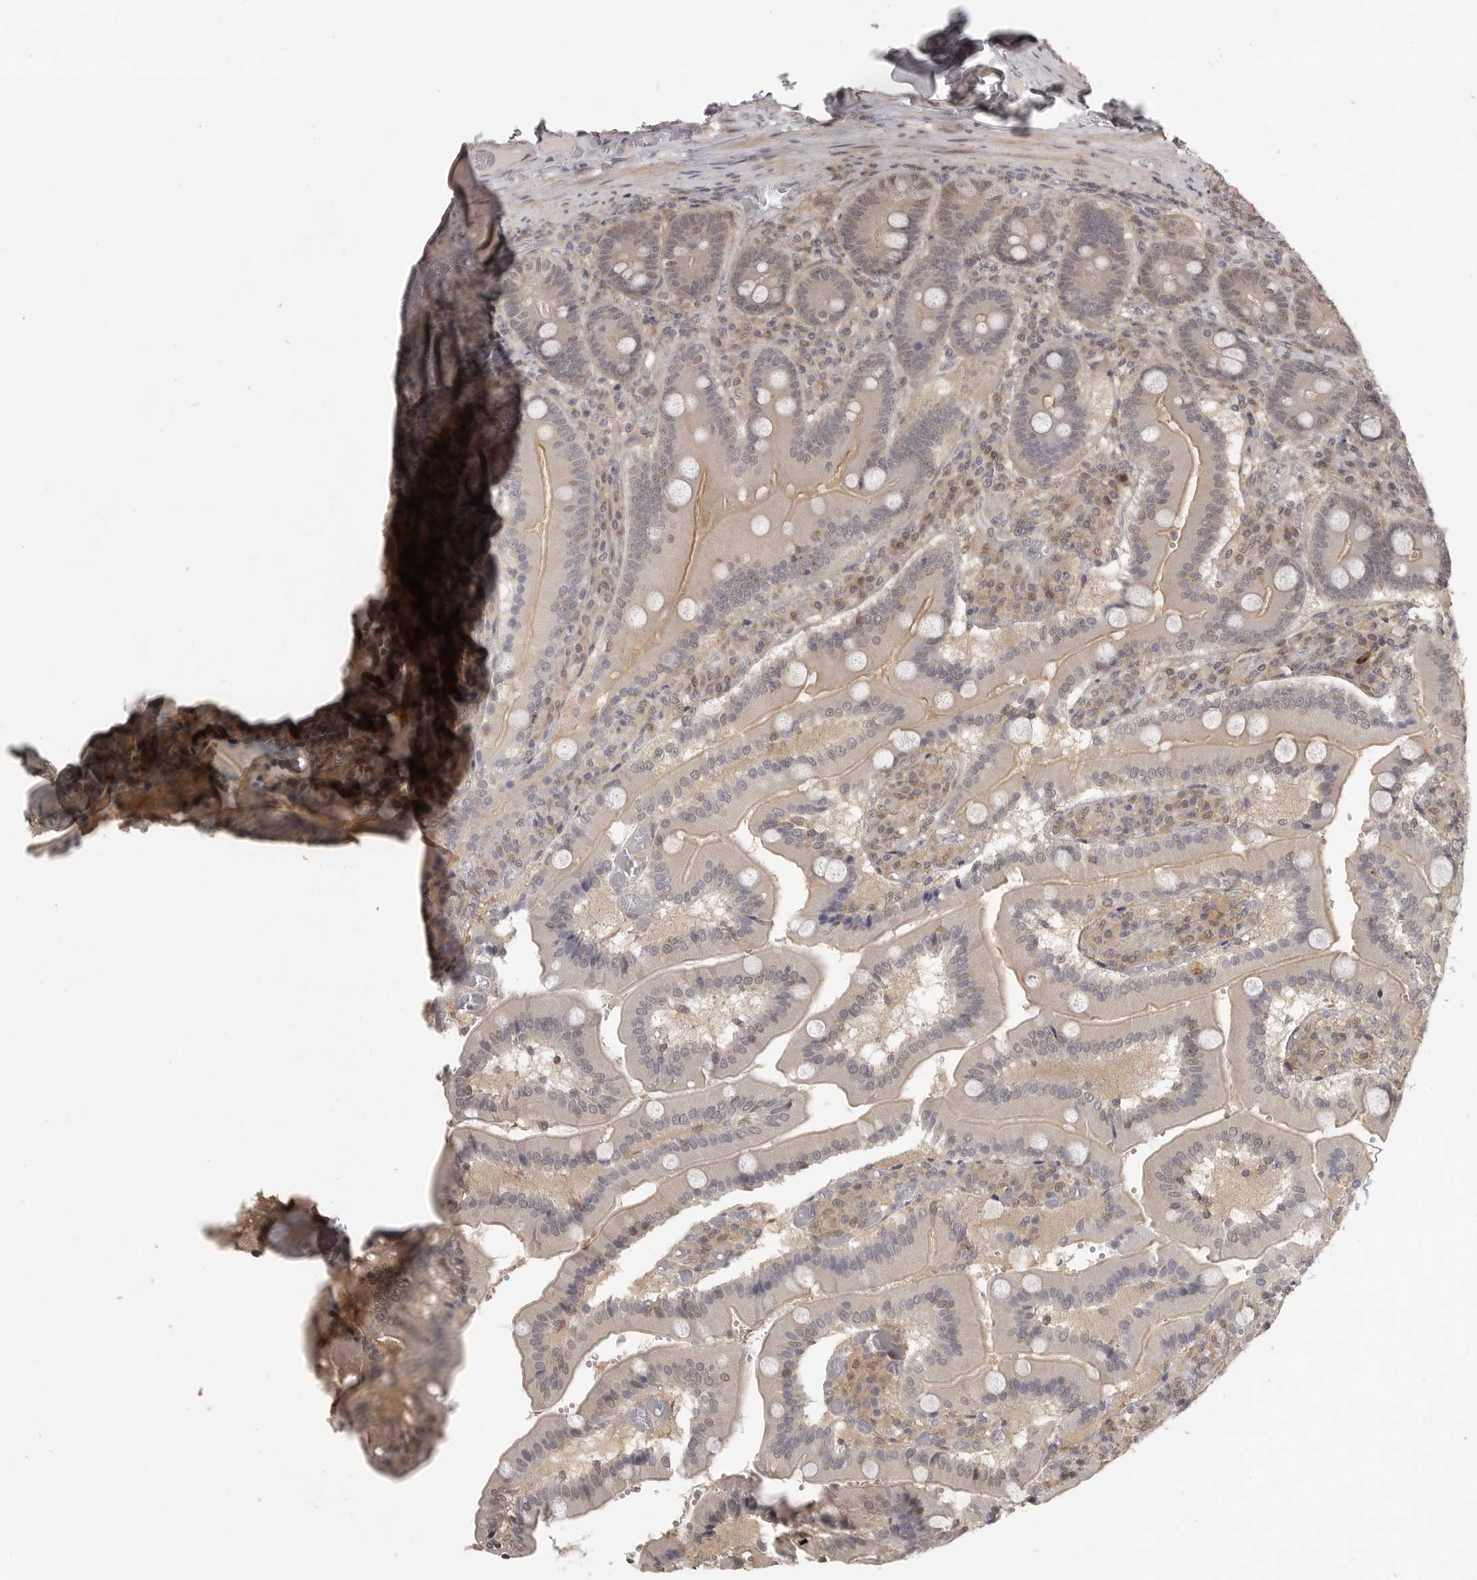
{"staining": {"intensity": "weak", "quantity": "25%-75%", "location": "cytoplasmic/membranous,nuclear"}, "tissue": "duodenum", "cell_type": "Glandular cells", "image_type": "normal", "snomed": [{"axis": "morphology", "description": "Normal tissue, NOS"}, {"axis": "topography", "description": "Duodenum"}], "caption": "The image shows staining of benign duodenum, revealing weak cytoplasmic/membranous,nuclear protein expression (brown color) within glandular cells. The staining was performed using DAB (3,3'-diaminobenzidine), with brown indicating positive protein expression. Nuclei are stained blue with hematoxylin.", "gene": "UROD", "patient": {"sex": "female", "age": 62}}